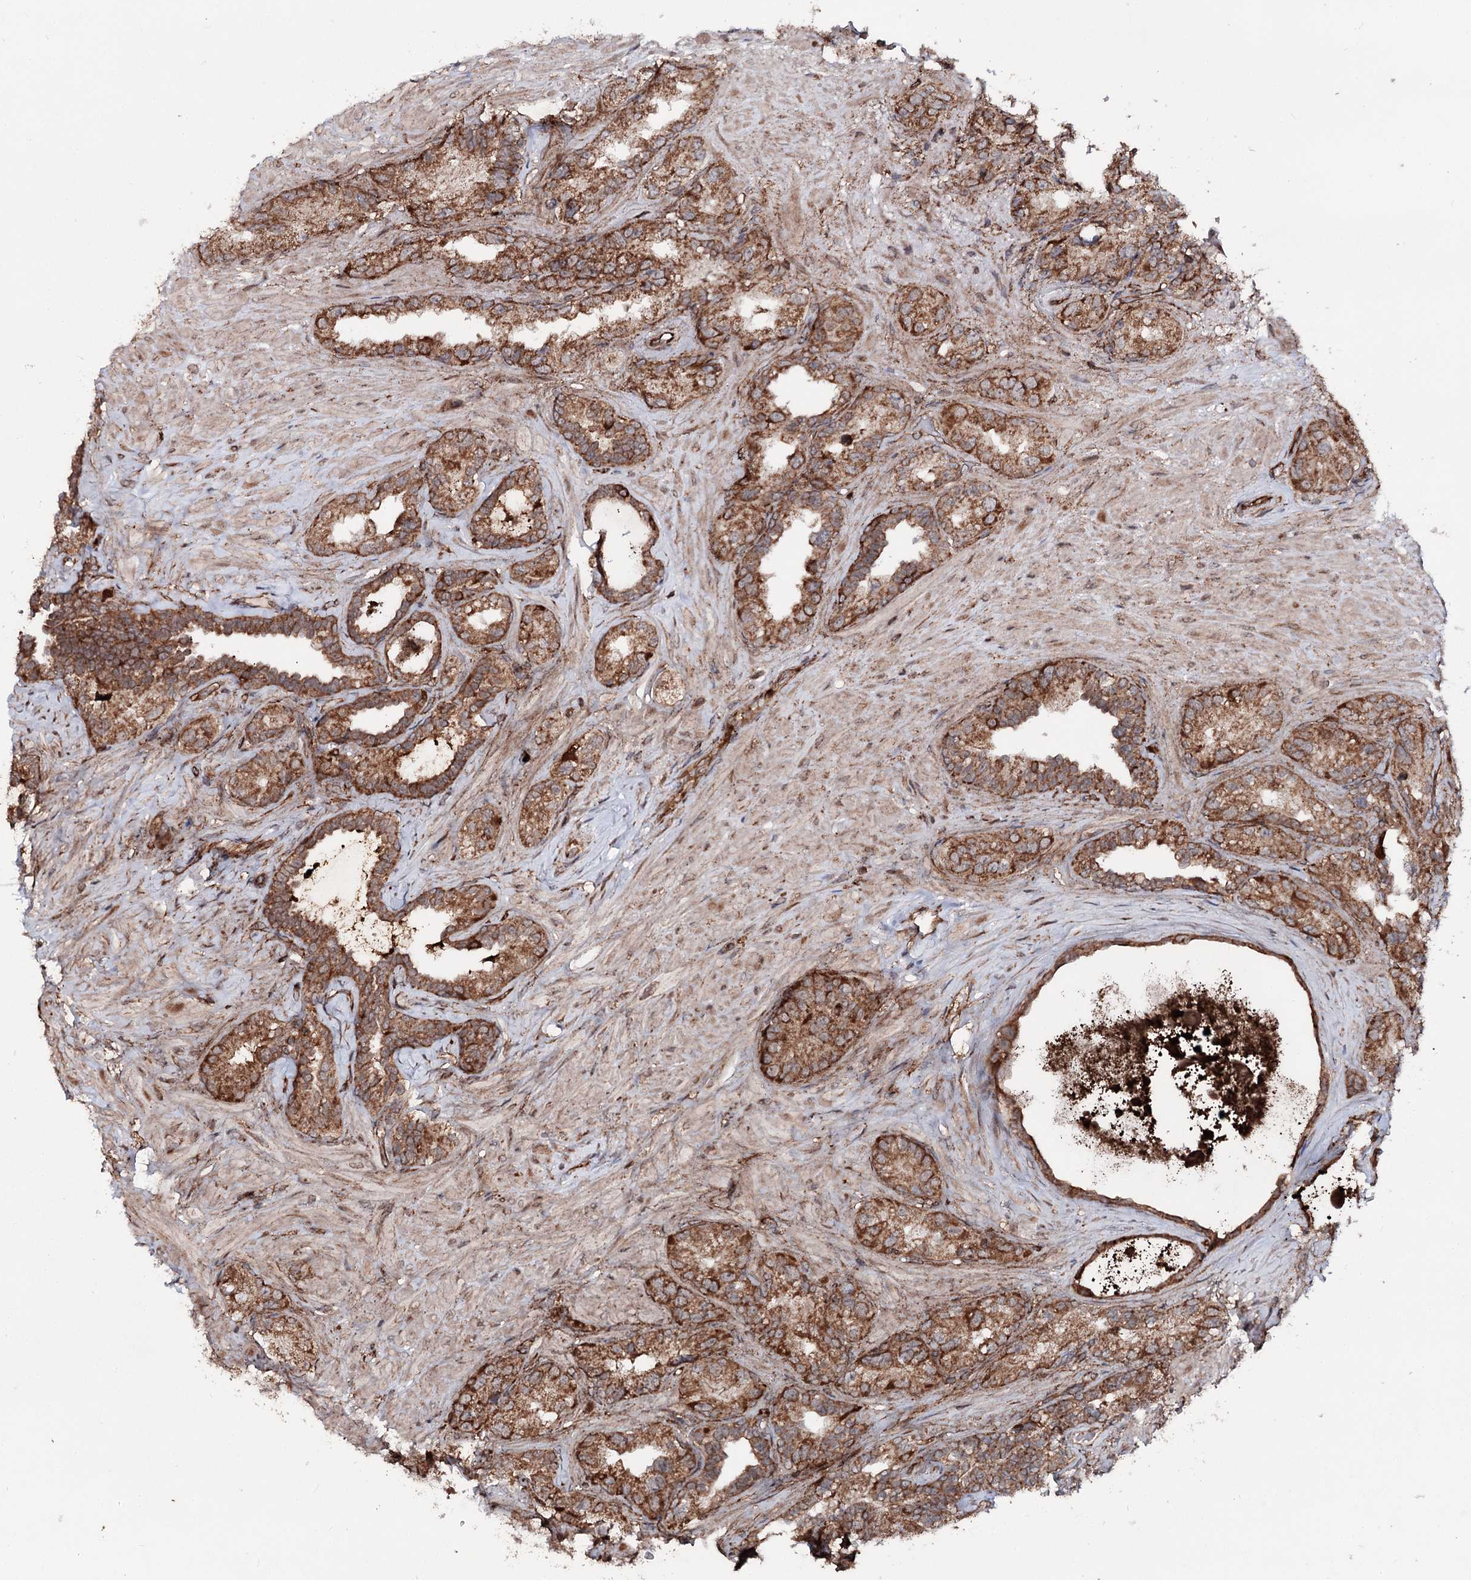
{"staining": {"intensity": "strong", "quantity": ">75%", "location": "cytoplasmic/membranous"}, "tissue": "seminal vesicle", "cell_type": "Glandular cells", "image_type": "normal", "snomed": [{"axis": "morphology", "description": "Normal tissue, NOS"}, {"axis": "topography", "description": "Seminal veicle"}, {"axis": "topography", "description": "Peripheral nerve tissue"}], "caption": "A photomicrograph of human seminal vesicle stained for a protein reveals strong cytoplasmic/membranous brown staining in glandular cells.", "gene": "FGFR1OP2", "patient": {"sex": "male", "age": 67}}